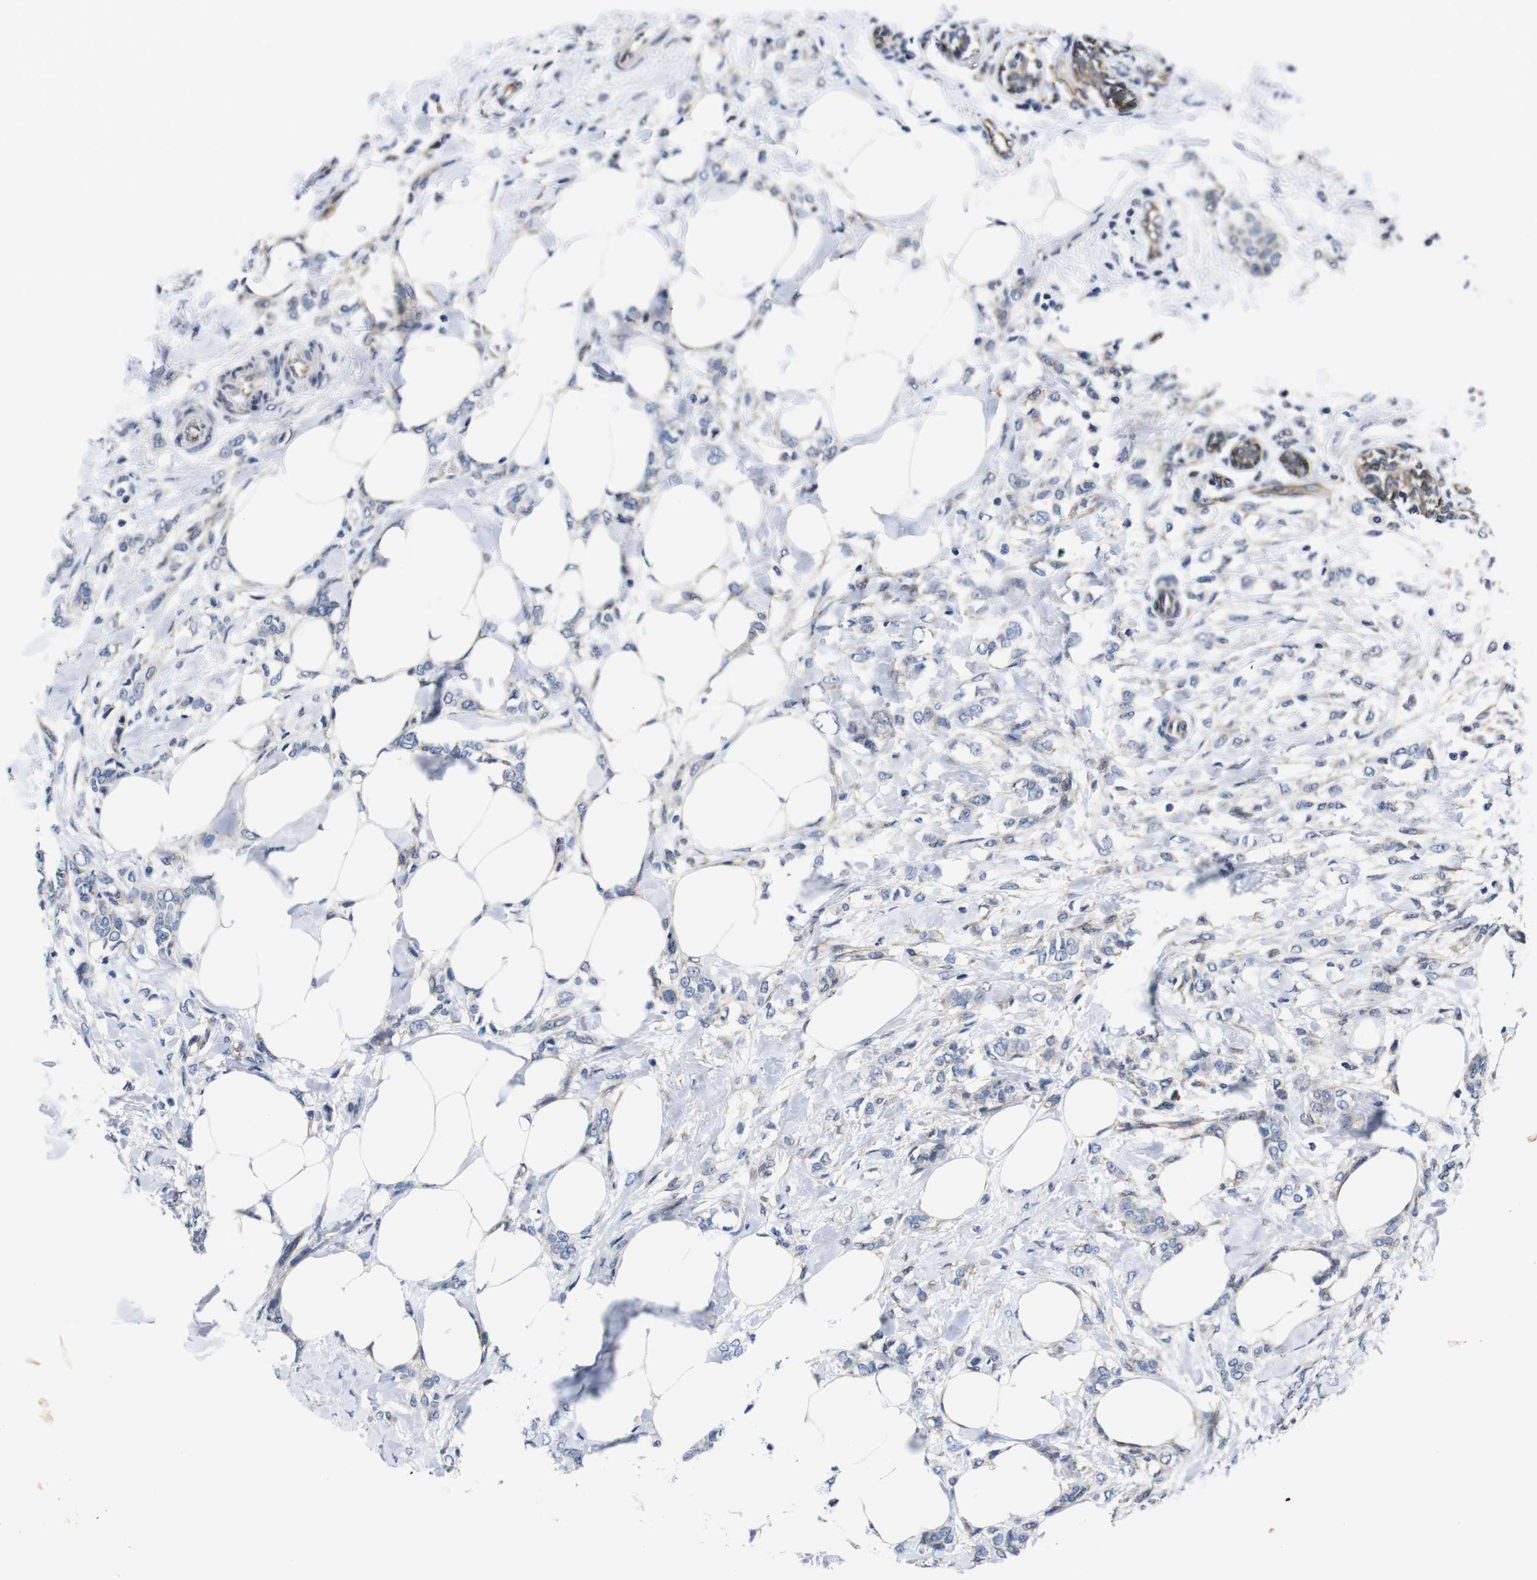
{"staining": {"intensity": "negative", "quantity": "none", "location": "none"}, "tissue": "breast cancer", "cell_type": "Tumor cells", "image_type": "cancer", "snomed": [{"axis": "morphology", "description": "Lobular carcinoma, in situ"}, {"axis": "morphology", "description": "Lobular carcinoma"}, {"axis": "topography", "description": "Breast"}], "caption": "A histopathology image of human breast cancer is negative for staining in tumor cells.", "gene": "SOCS3", "patient": {"sex": "female", "age": 41}}